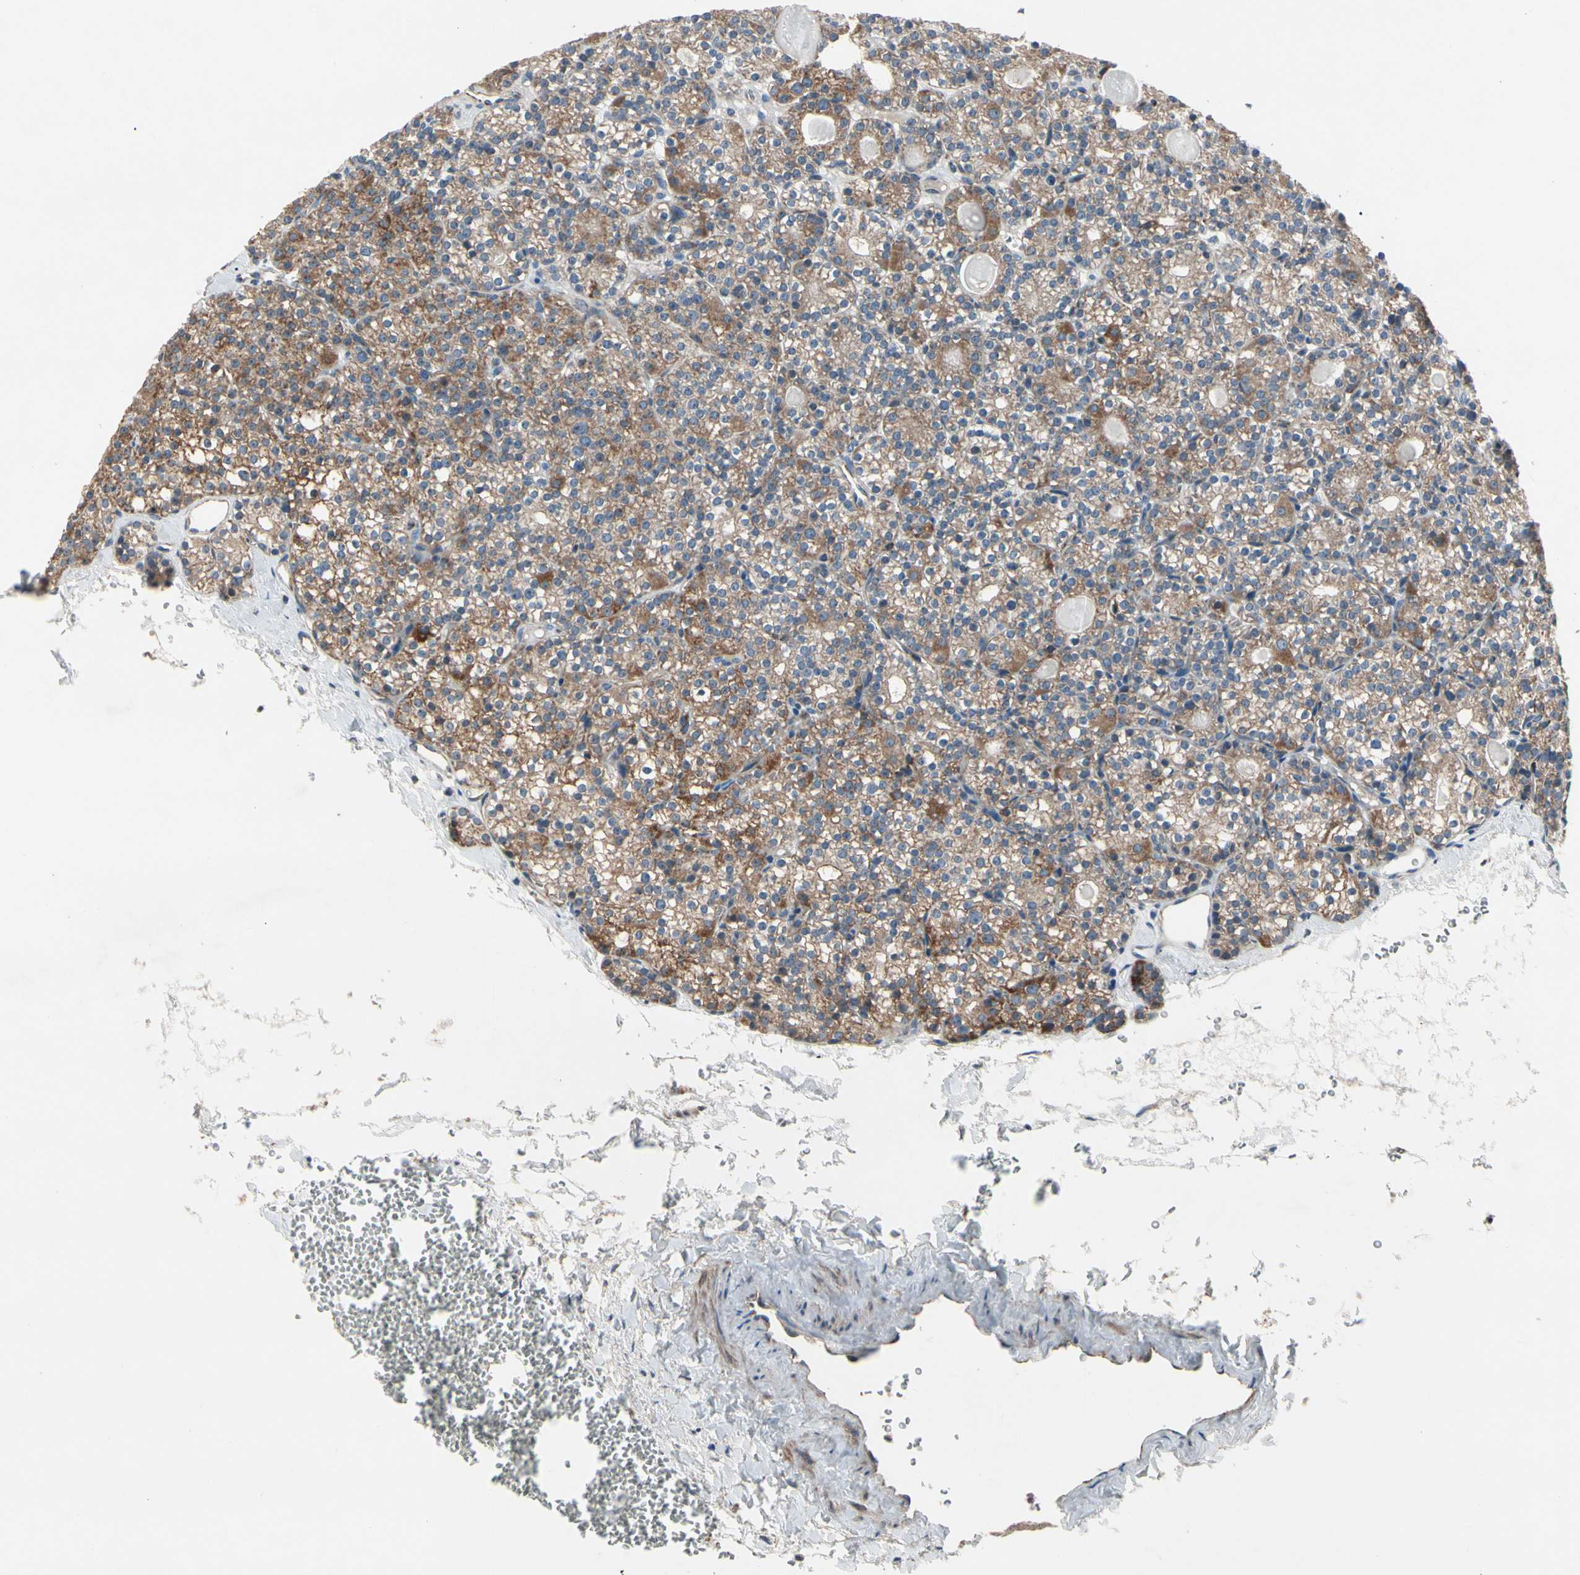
{"staining": {"intensity": "moderate", "quantity": ">75%", "location": "cytoplasmic/membranous"}, "tissue": "parathyroid gland", "cell_type": "Glandular cells", "image_type": "normal", "snomed": [{"axis": "morphology", "description": "Normal tissue, NOS"}, {"axis": "topography", "description": "Parathyroid gland"}], "caption": "Human parathyroid gland stained for a protein (brown) exhibits moderate cytoplasmic/membranous positive expression in approximately >75% of glandular cells.", "gene": "CPT1A", "patient": {"sex": "female", "age": 64}}